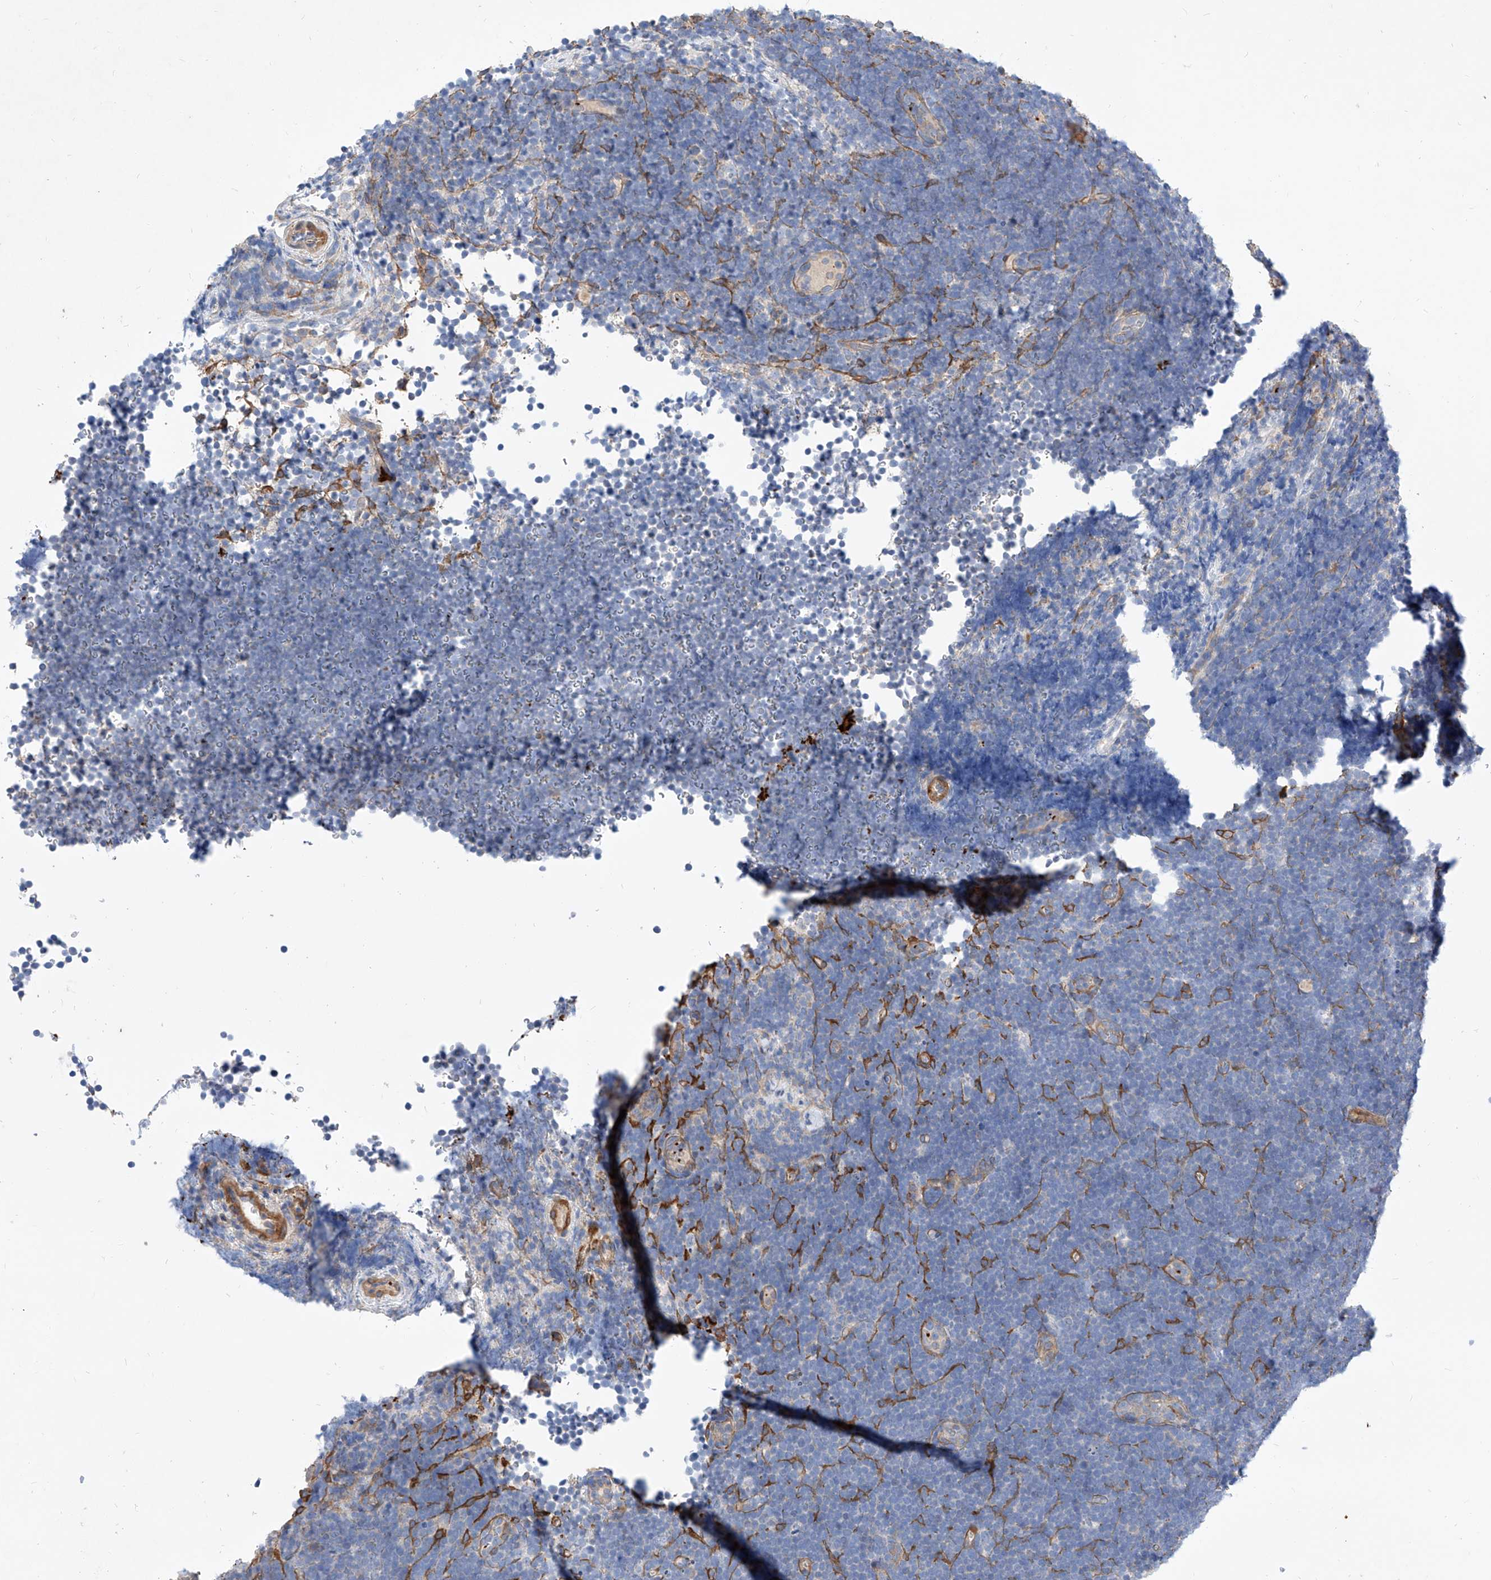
{"staining": {"intensity": "negative", "quantity": "none", "location": "none"}, "tissue": "lymphoma", "cell_type": "Tumor cells", "image_type": "cancer", "snomed": [{"axis": "morphology", "description": "Malignant lymphoma, non-Hodgkin's type, High grade"}, {"axis": "topography", "description": "Lymph node"}], "caption": "Human malignant lymphoma, non-Hodgkin's type (high-grade) stained for a protein using immunohistochemistry exhibits no positivity in tumor cells.", "gene": "TAS2R60", "patient": {"sex": "male", "age": 13}}